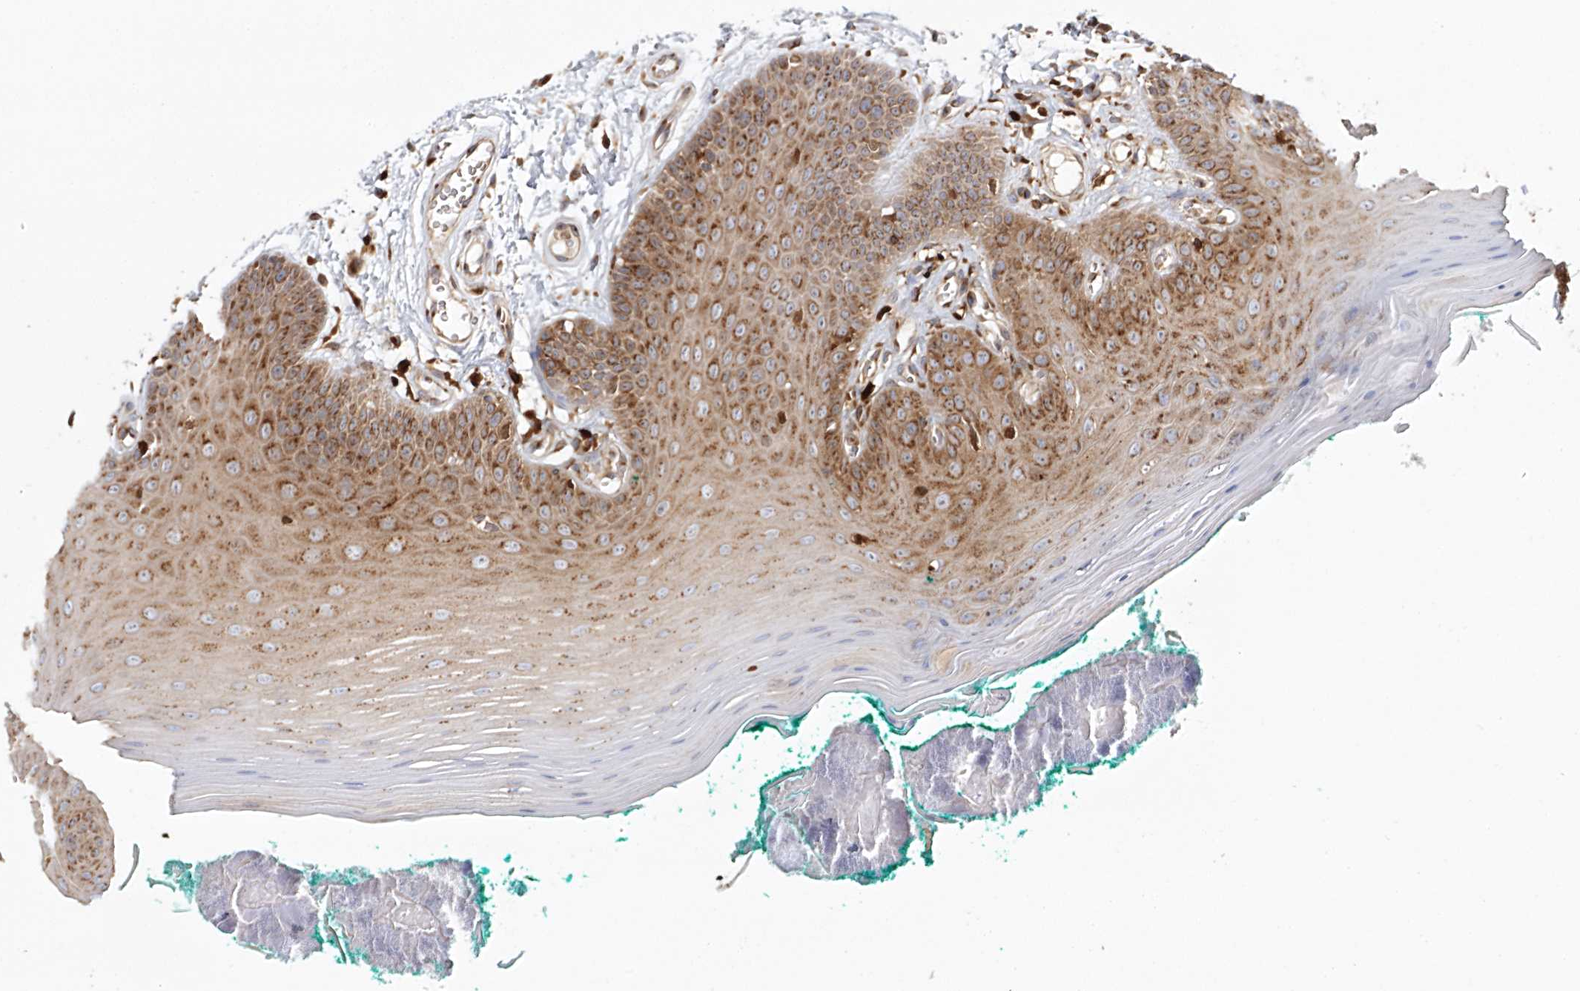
{"staining": {"intensity": "moderate", "quantity": "25%-75%", "location": "cytoplasmic/membranous"}, "tissue": "oral mucosa", "cell_type": "Squamous epithelial cells", "image_type": "normal", "snomed": [{"axis": "morphology", "description": "Normal tissue, NOS"}, {"axis": "topography", "description": "Skeletal muscle"}, {"axis": "topography", "description": "Oral tissue"}], "caption": "Oral mucosa was stained to show a protein in brown. There is medium levels of moderate cytoplasmic/membranous staining in approximately 25%-75% of squamous epithelial cells. (brown staining indicates protein expression, while blue staining denotes nuclei).", "gene": "ARCN1", "patient": {"sex": "male", "age": 58}}